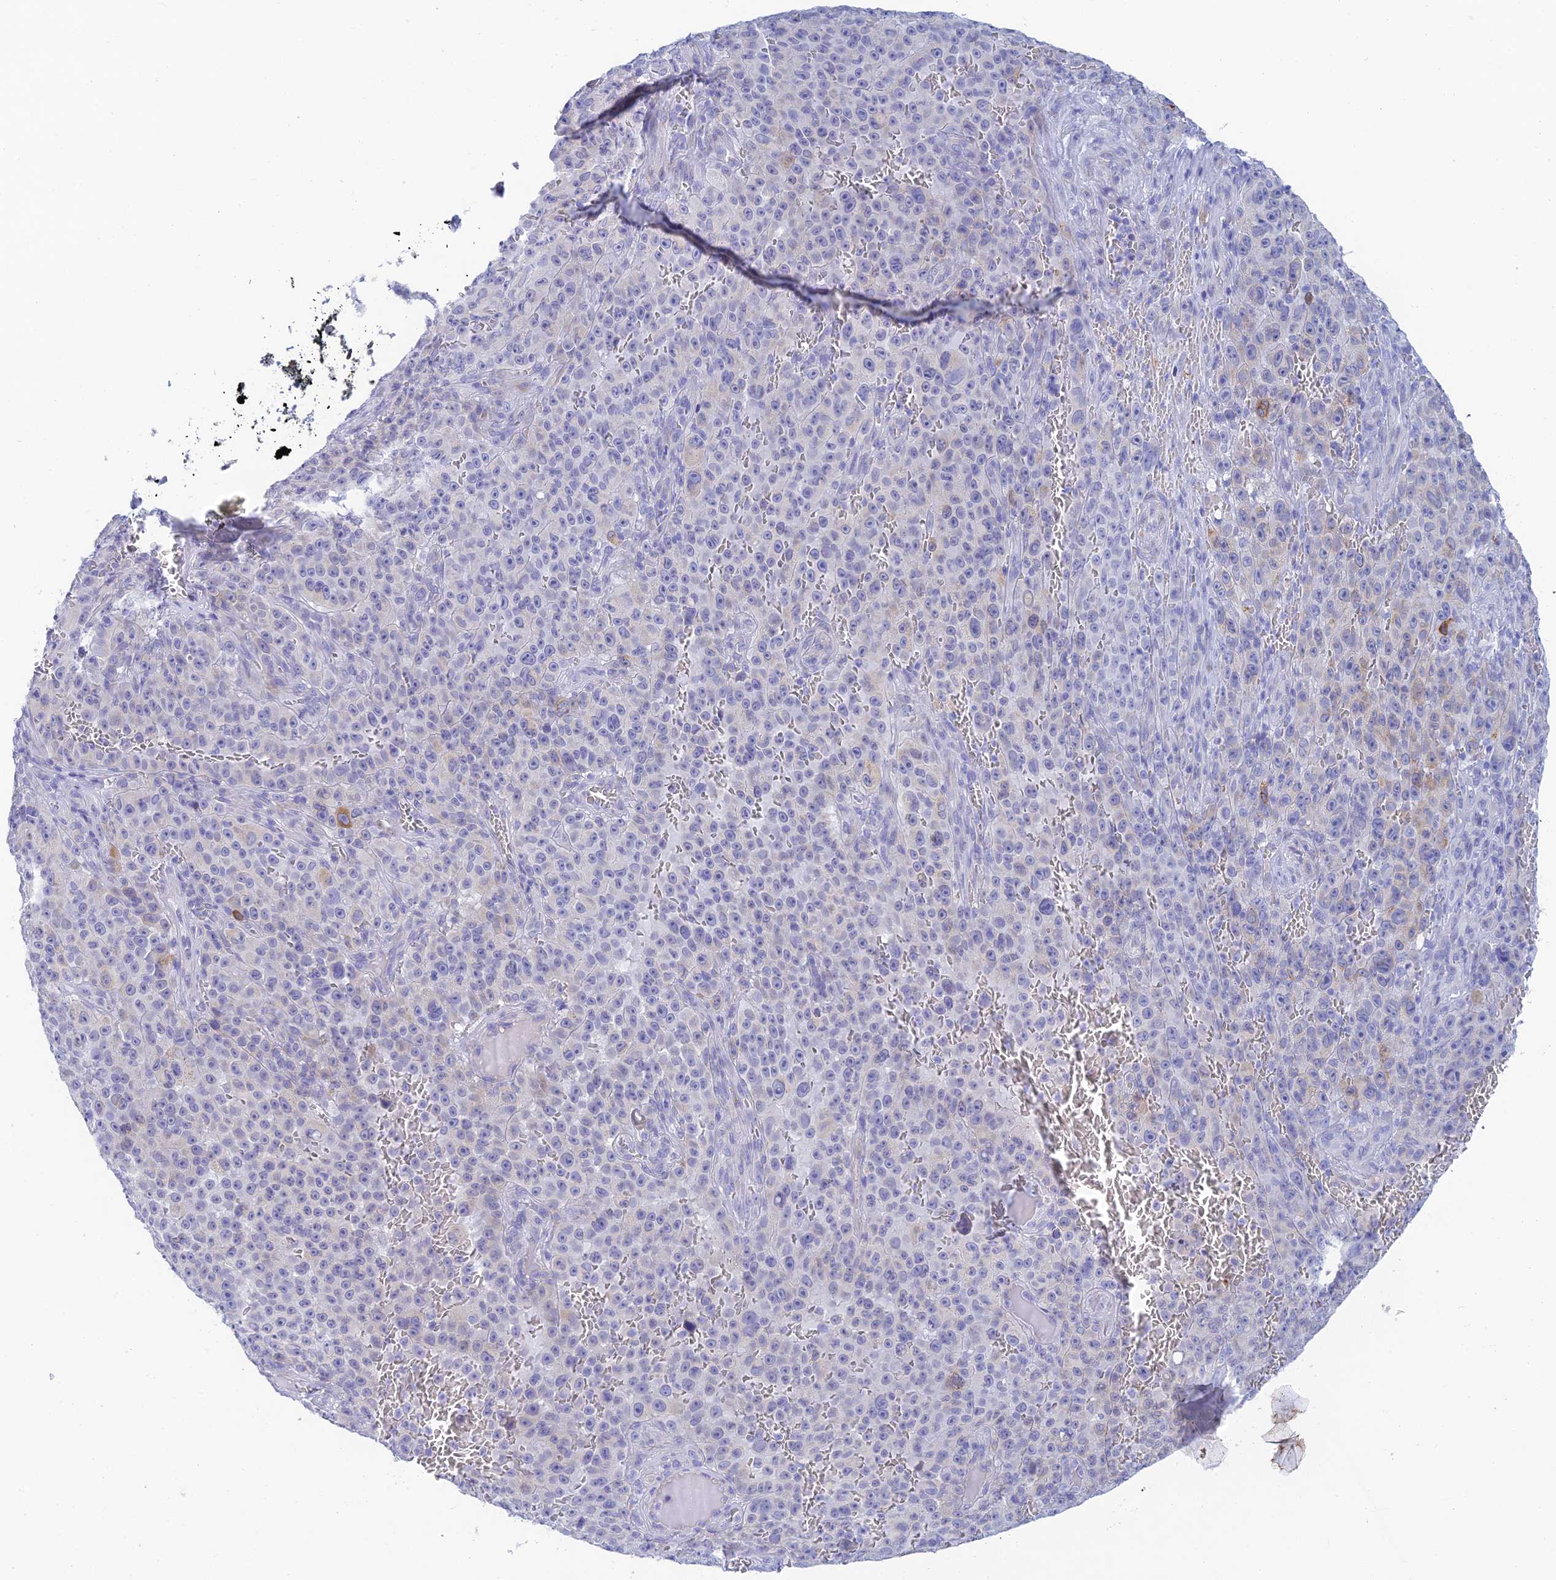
{"staining": {"intensity": "negative", "quantity": "none", "location": "none"}, "tissue": "melanoma", "cell_type": "Tumor cells", "image_type": "cancer", "snomed": [{"axis": "morphology", "description": "Malignant melanoma, NOS"}, {"axis": "topography", "description": "Skin"}], "caption": "This photomicrograph is of melanoma stained with IHC to label a protein in brown with the nuclei are counter-stained blue. There is no staining in tumor cells. (DAB IHC, high magnification).", "gene": "CEP152", "patient": {"sex": "female", "age": 82}}